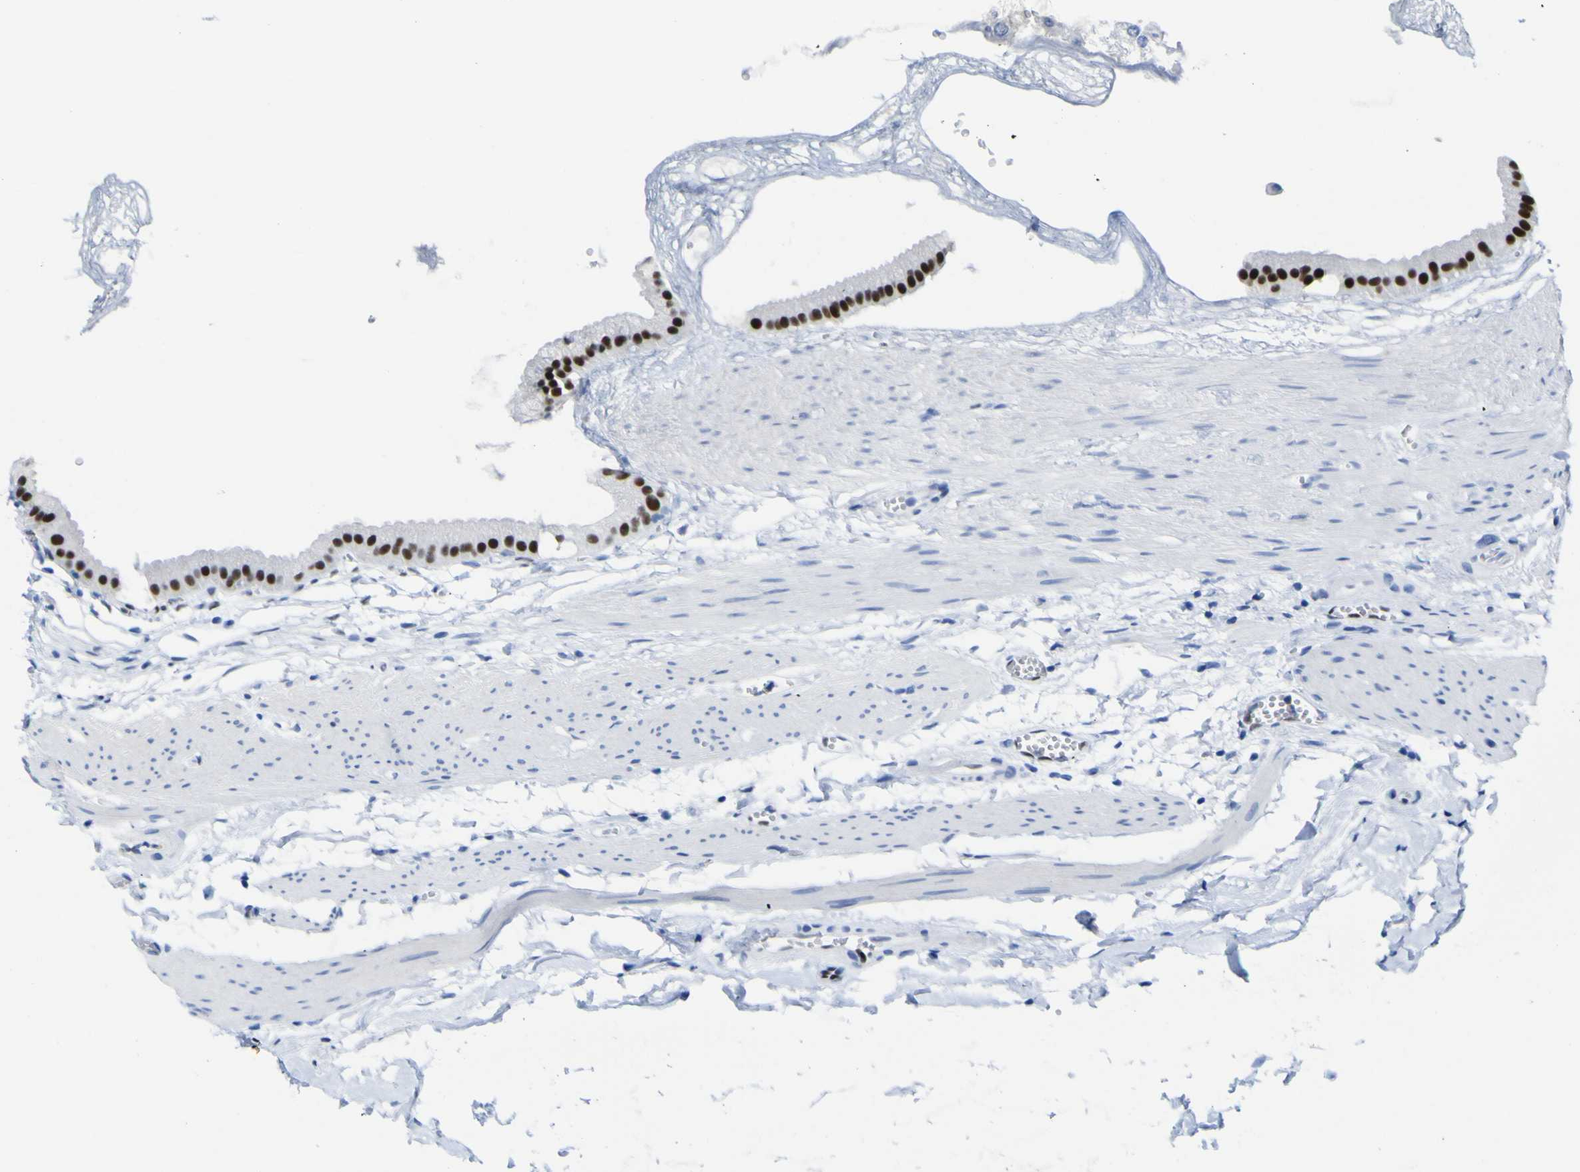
{"staining": {"intensity": "strong", "quantity": ">75%", "location": "nuclear"}, "tissue": "gallbladder", "cell_type": "Glandular cells", "image_type": "normal", "snomed": [{"axis": "morphology", "description": "Normal tissue, NOS"}, {"axis": "topography", "description": "Gallbladder"}], "caption": "Immunohistochemical staining of benign human gallbladder shows strong nuclear protein positivity in about >75% of glandular cells. The staining was performed using DAB (3,3'-diaminobenzidine), with brown indicating positive protein expression. Nuclei are stained blue with hematoxylin.", "gene": "DACH1", "patient": {"sex": "female", "age": 64}}